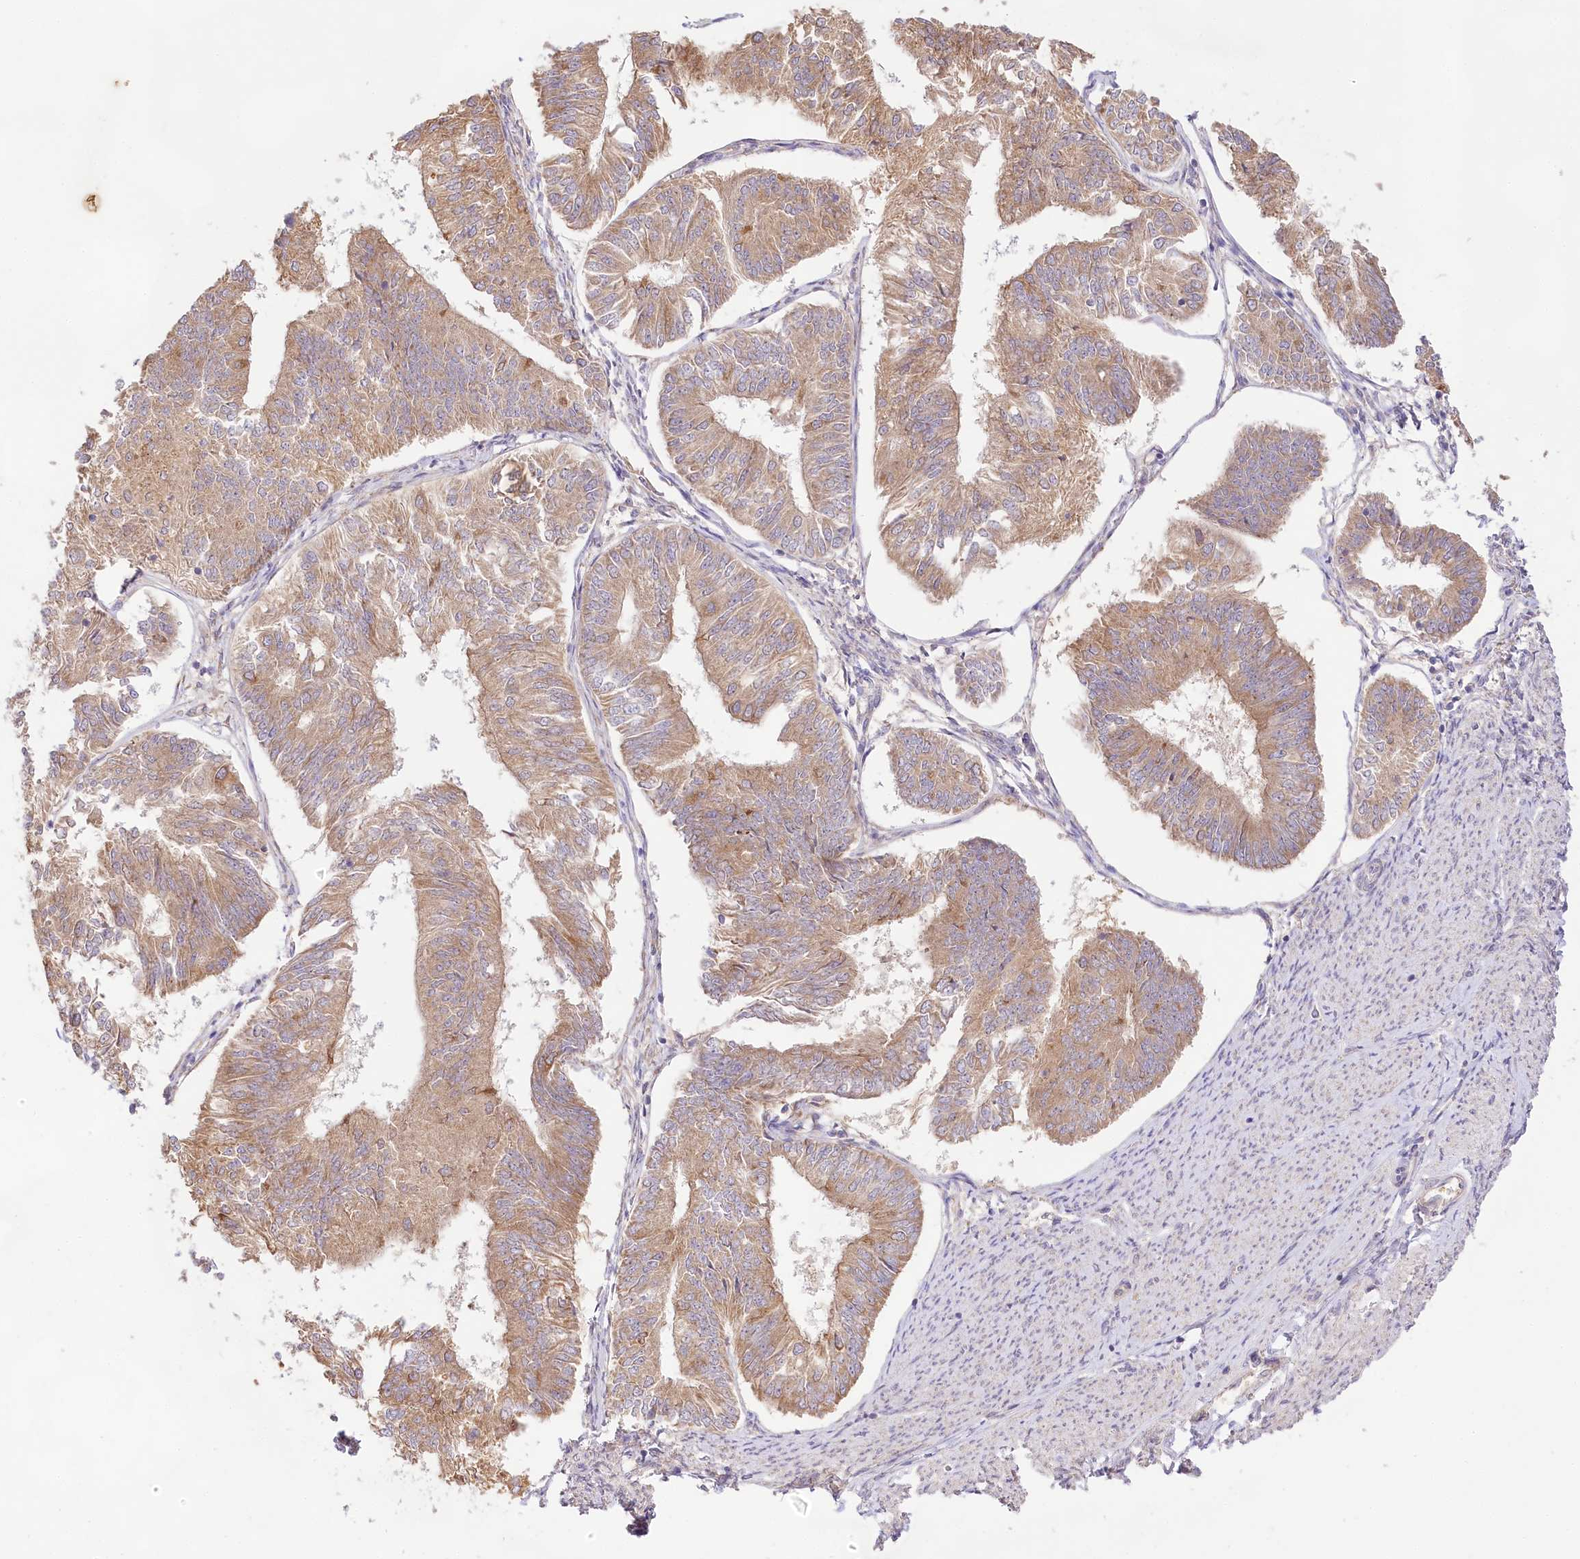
{"staining": {"intensity": "moderate", "quantity": ">75%", "location": "cytoplasmic/membranous"}, "tissue": "endometrial cancer", "cell_type": "Tumor cells", "image_type": "cancer", "snomed": [{"axis": "morphology", "description": "Adenocarcinoma, NOS"}, {"axis": "topography", "description": "Endometrium"}], "caption": "Immunohistochemistry micrograph of neoplastic tissue: human endometrial cancer stained using immunohistochemistry demonstrates medium levels of moderate protein expression localized specifically in the cytoplasmic/membranous of tumor cells, appearing as a cytoplasmic/membranous brown color.", "gene": "PYROXD1", "patient": {"sex": "female", "age": 58}}